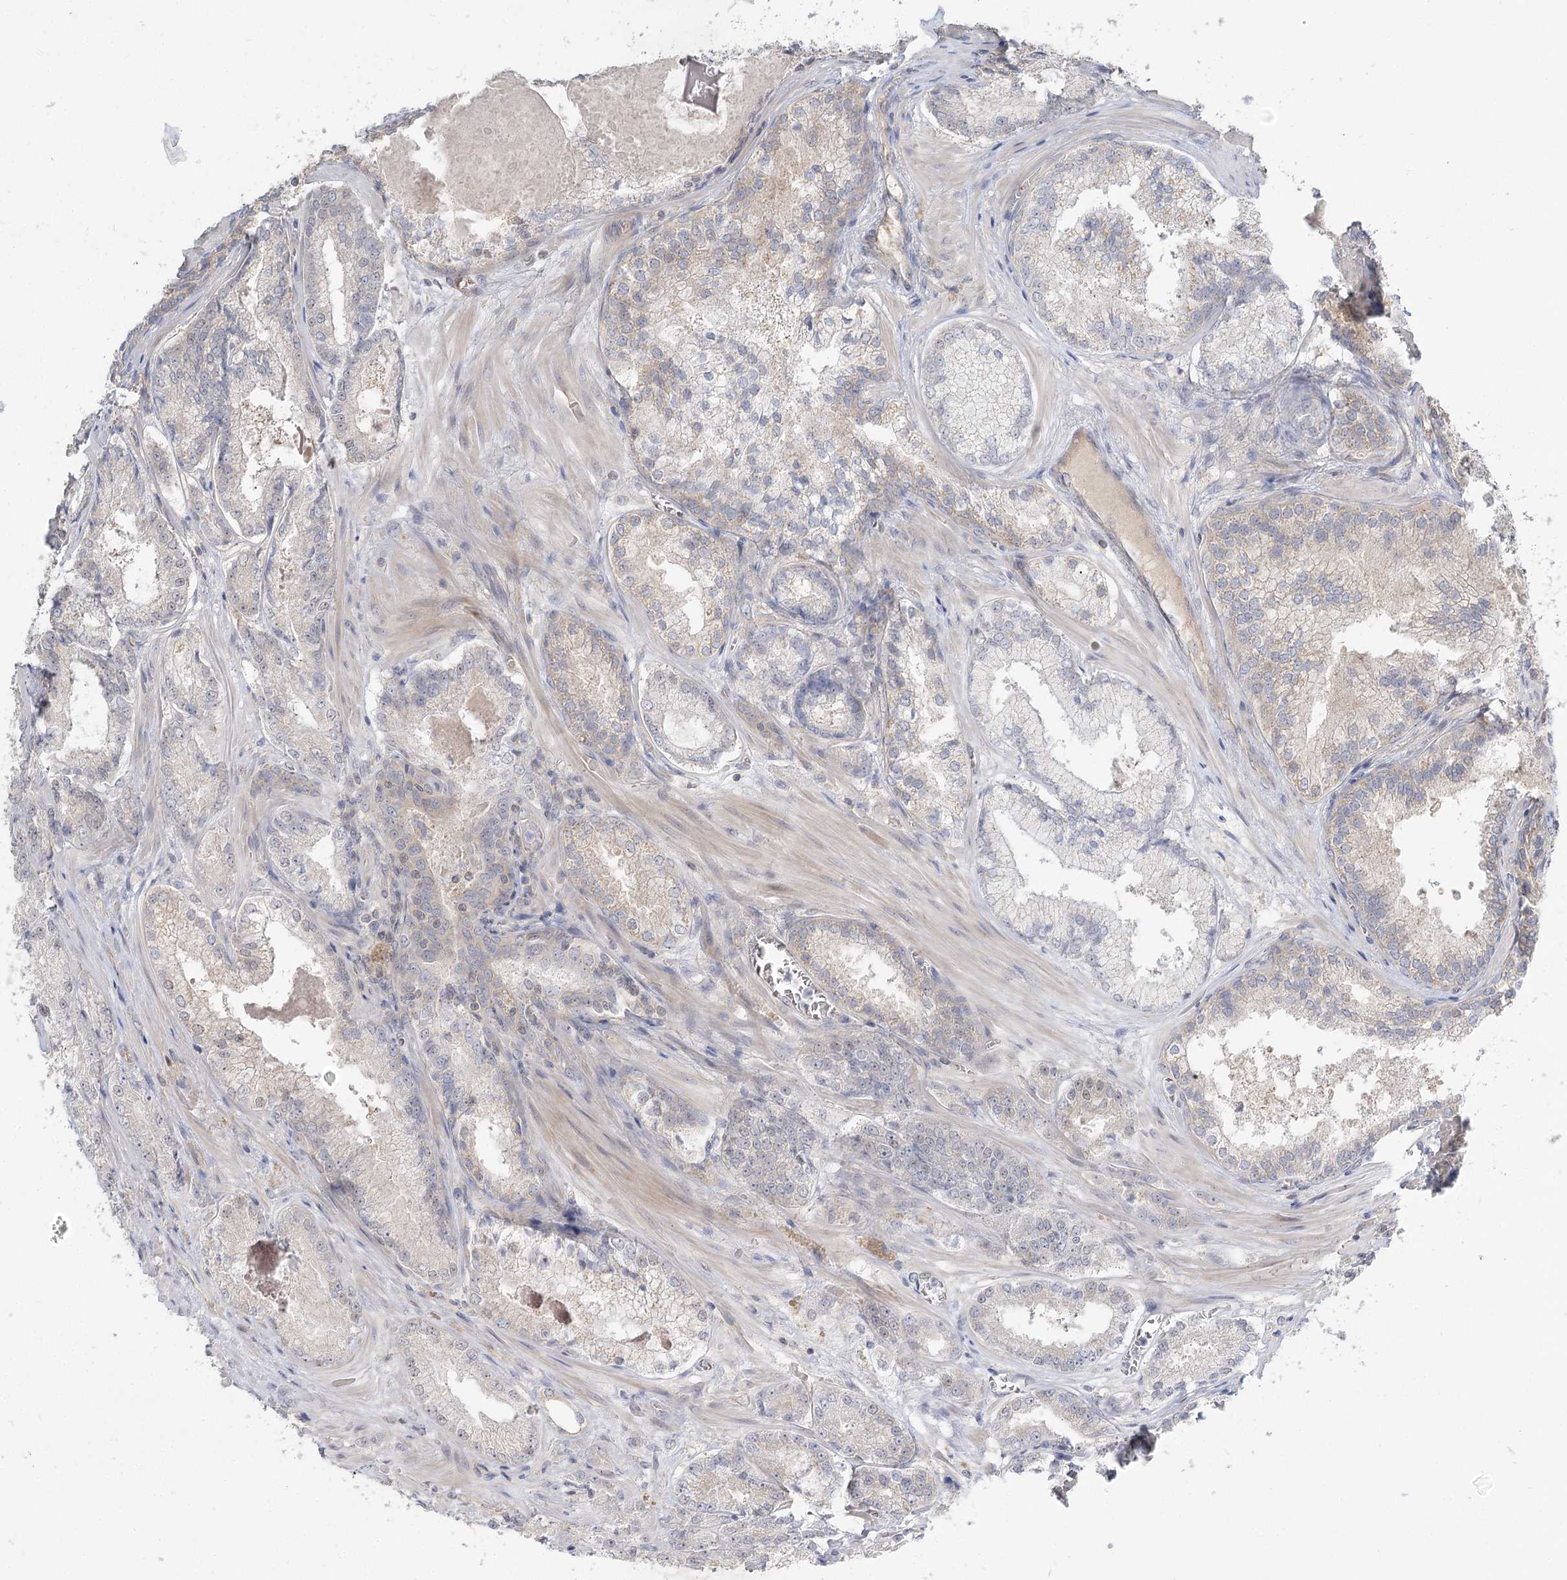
{"staining": {"intensity": "negative", "quantity": "none", "location": "none"}, "tissue": "prostate cancer", "cell_type": "Tumor cells", "image_type": "cancer", "snomed": [{"axis": "morphology", "description": "Adenocarcinoma, Low grade"}, {"axis": "topography", "description": "Prostate"}], "caption": "This is a photomicrograph of immunohistochemistry (IHC) staining of low-grade adenocarcinoma (prostate), which shows no staining in tumor cells.", "gene": "GUCY2C", "patient": {"sex": "male", "age": 74}}